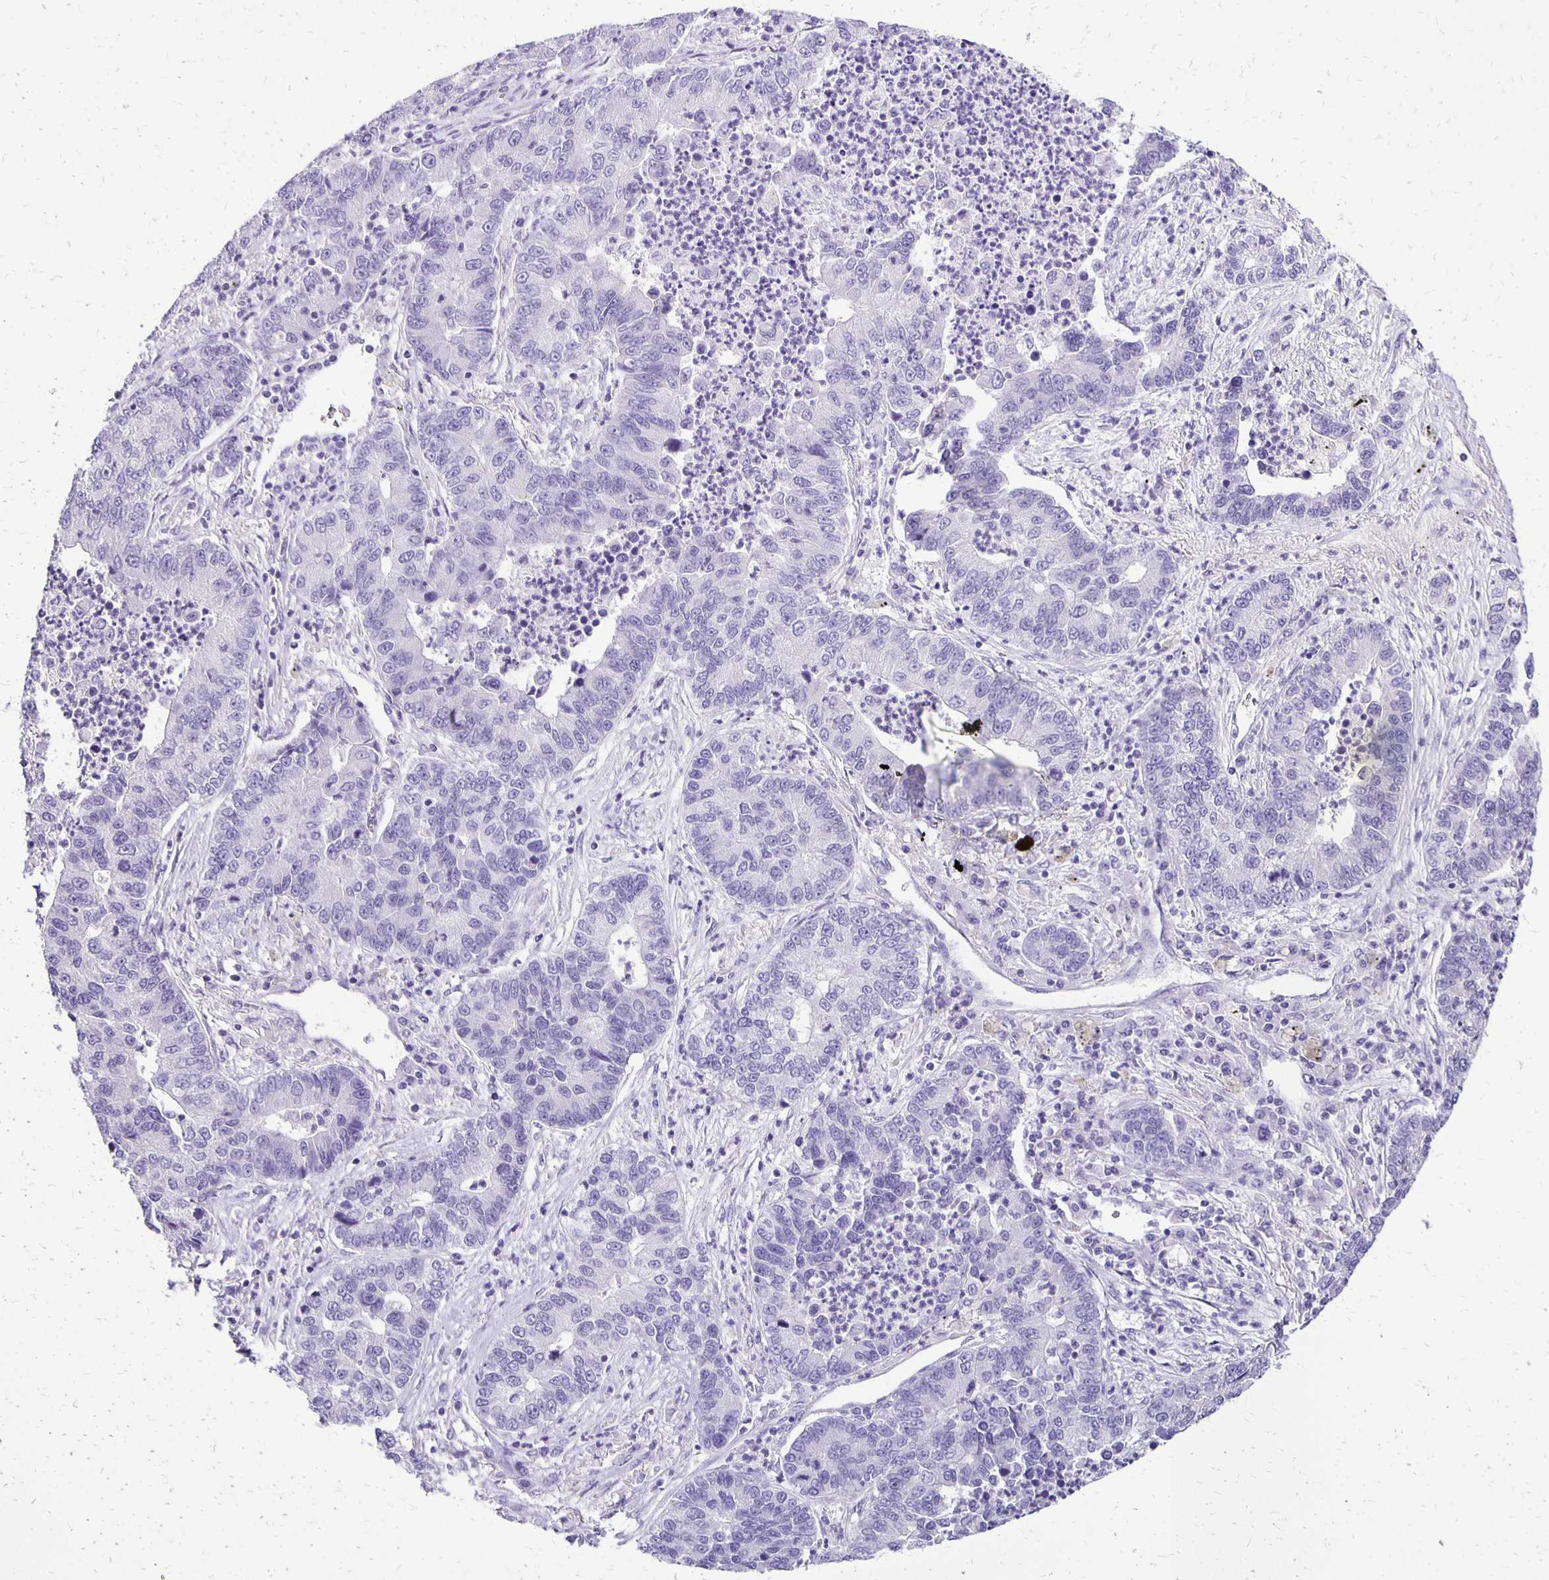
{"staining": {"intensity": "negative", "quantity": "none", "location": "none"}, "tissue": "lung cancer", "cell_type": "Tumor cells", "image_type": "cancer", "snomed": [{"axis": "morphology", "description": "Adenocarcinoma, NOS"}, {"axis": "topography", "description": "Lung"}], "caption": "Immunohistochemistry of human lung adenocarcinoma demonstrates no expression in tumor cells.", "gene": "ANKRD45", "patient": {"sex": "female", "age": 57}}